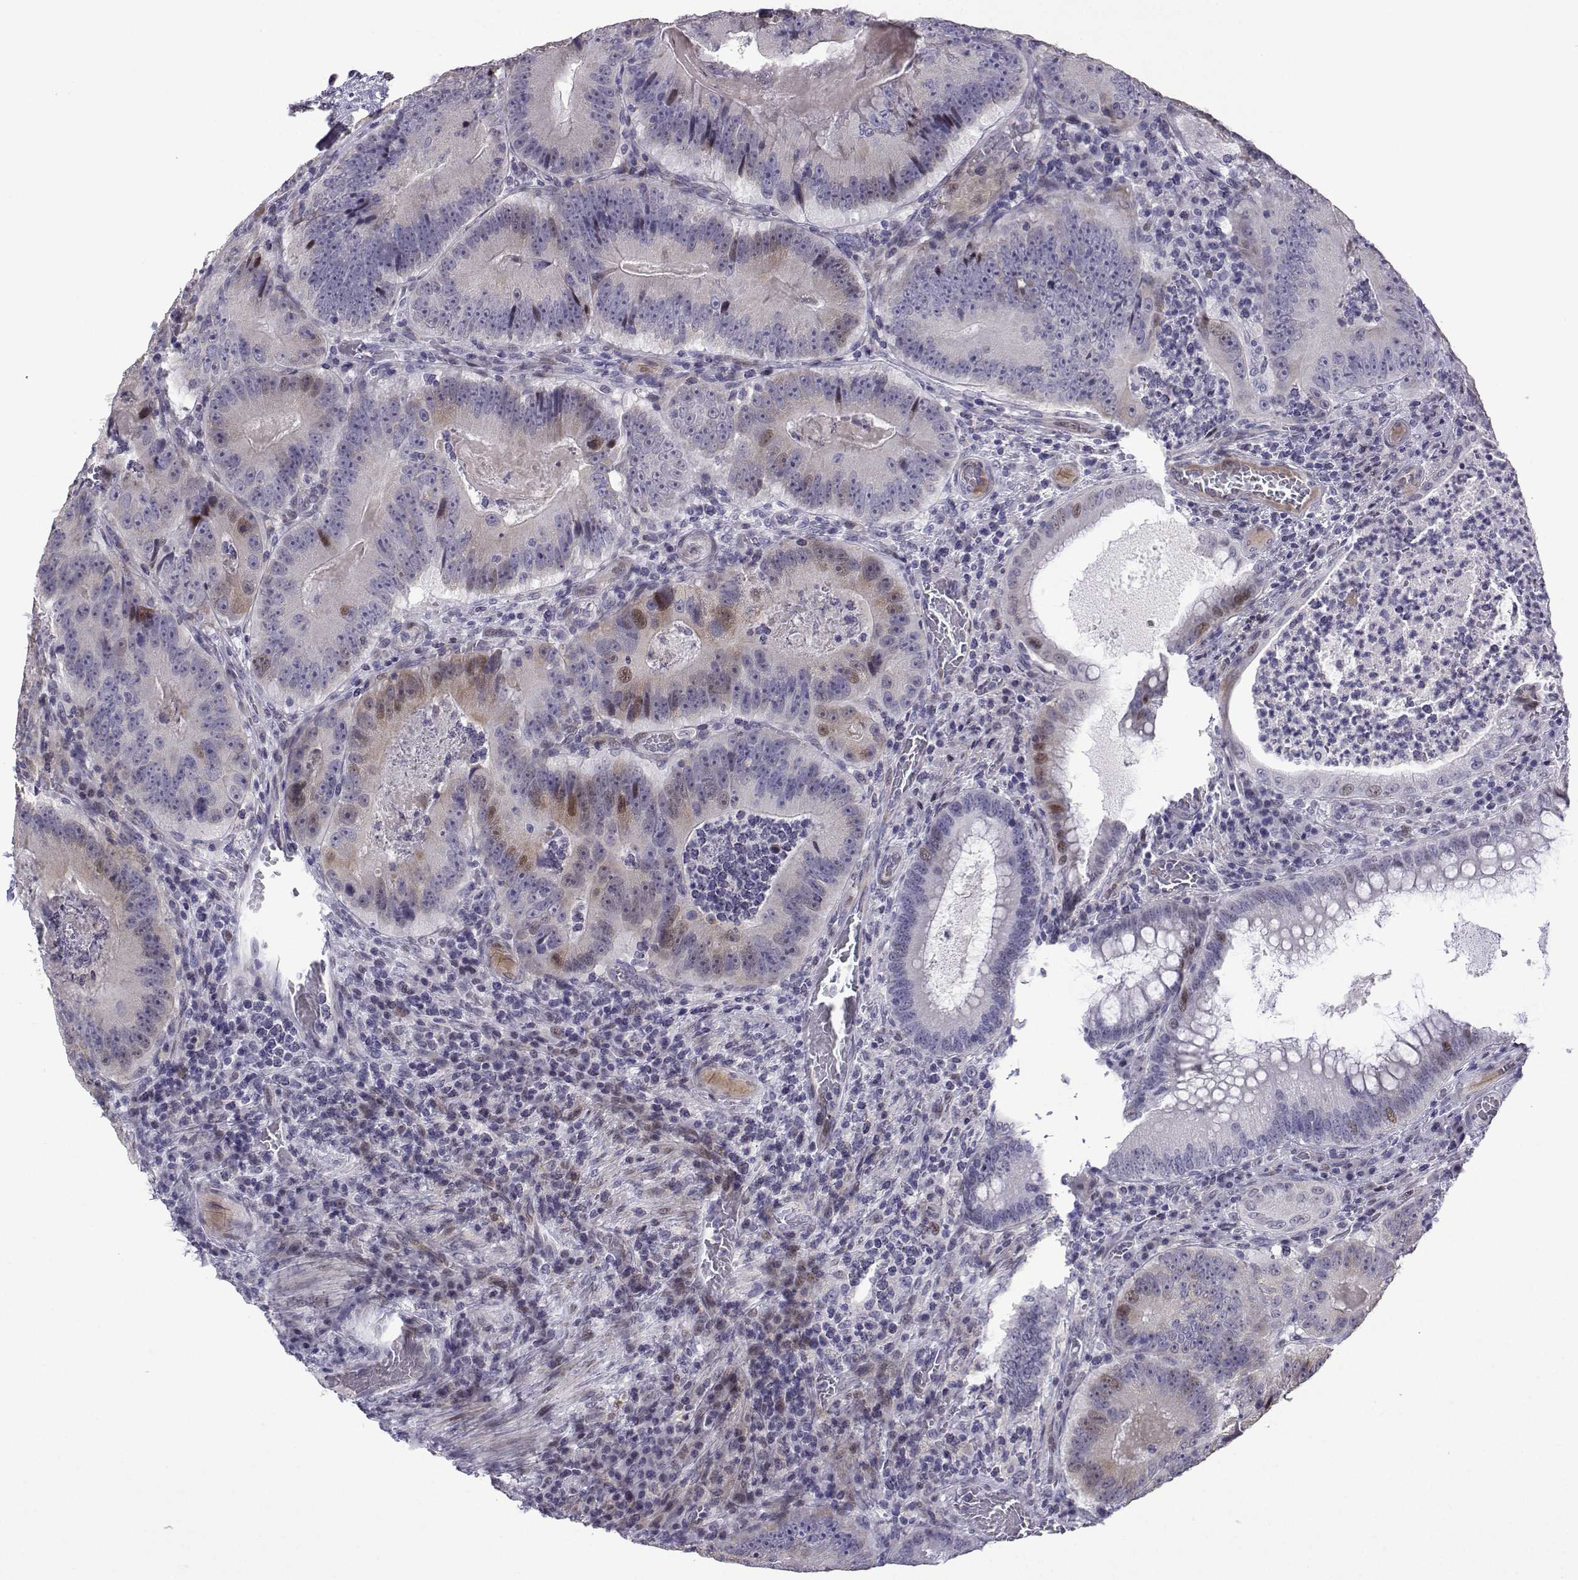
{"staining": {"intensity": "weak", "quantity": "<25%", "location": "cytoplasmic/membranous"}, "tissue": "colorectal cancer", "cell_type": "Tumor cells", "image_type": "cancer", "snomed": [{"axis": "morphology", "description": "Adenocarcinoma, NOS"}, {"axis": "topography", "description": "Colon"}], "caption": "A high-resolution histopathology image shows immunohistochemistry staining of colorectal cancer, which reveals no significant positivity in tumor cells.", "gene": "CFAP70", "patient": {"sex": "female", "age": 86}}